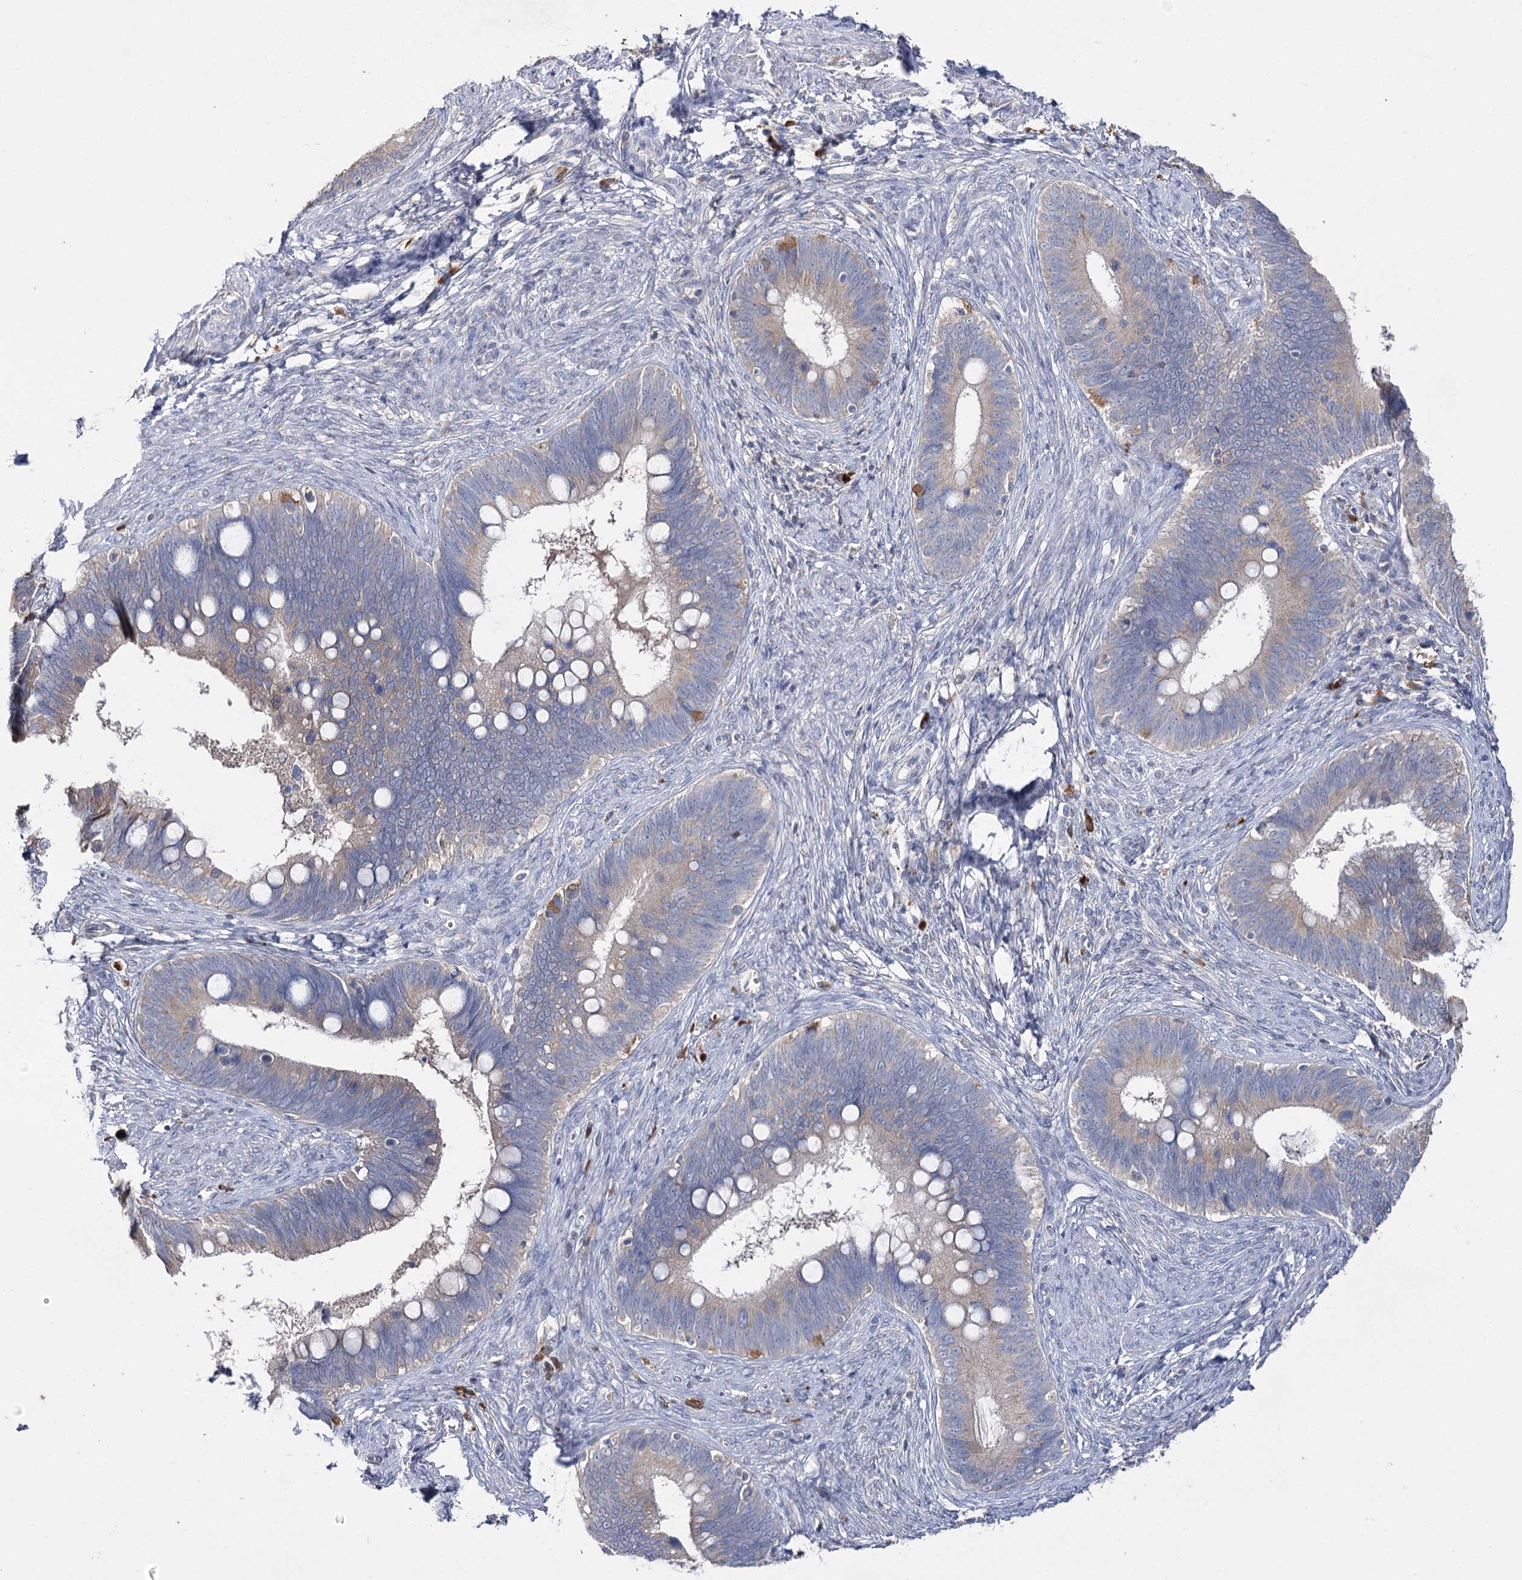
{"staining": {"intensity": "weak", "quantity": "25%-75%", "location": "cytoplasmic/membranous"}, "tissue": "cervical cancer", "cell_type": "Tumor cells", "image_type": "cancer", "snomed": [{"axis": "morphology", "description": "Adenocarcinoma, NOS"}, {"axis": "topography", "description": "Cervix"}], "caption": "Protein staining reveals weak cytoplasmic/membranous expression in about 25%-75% of tumor cells in cervical adenocarcinoma. The staining was performed using DAB (3,3'-diaminobenzidine), with brown indicating positive protein expression. Nuclei are stained blue with hematoxylin.", "gene": "IL1RAP", "patient": {"sex": "female", "age": 42}}